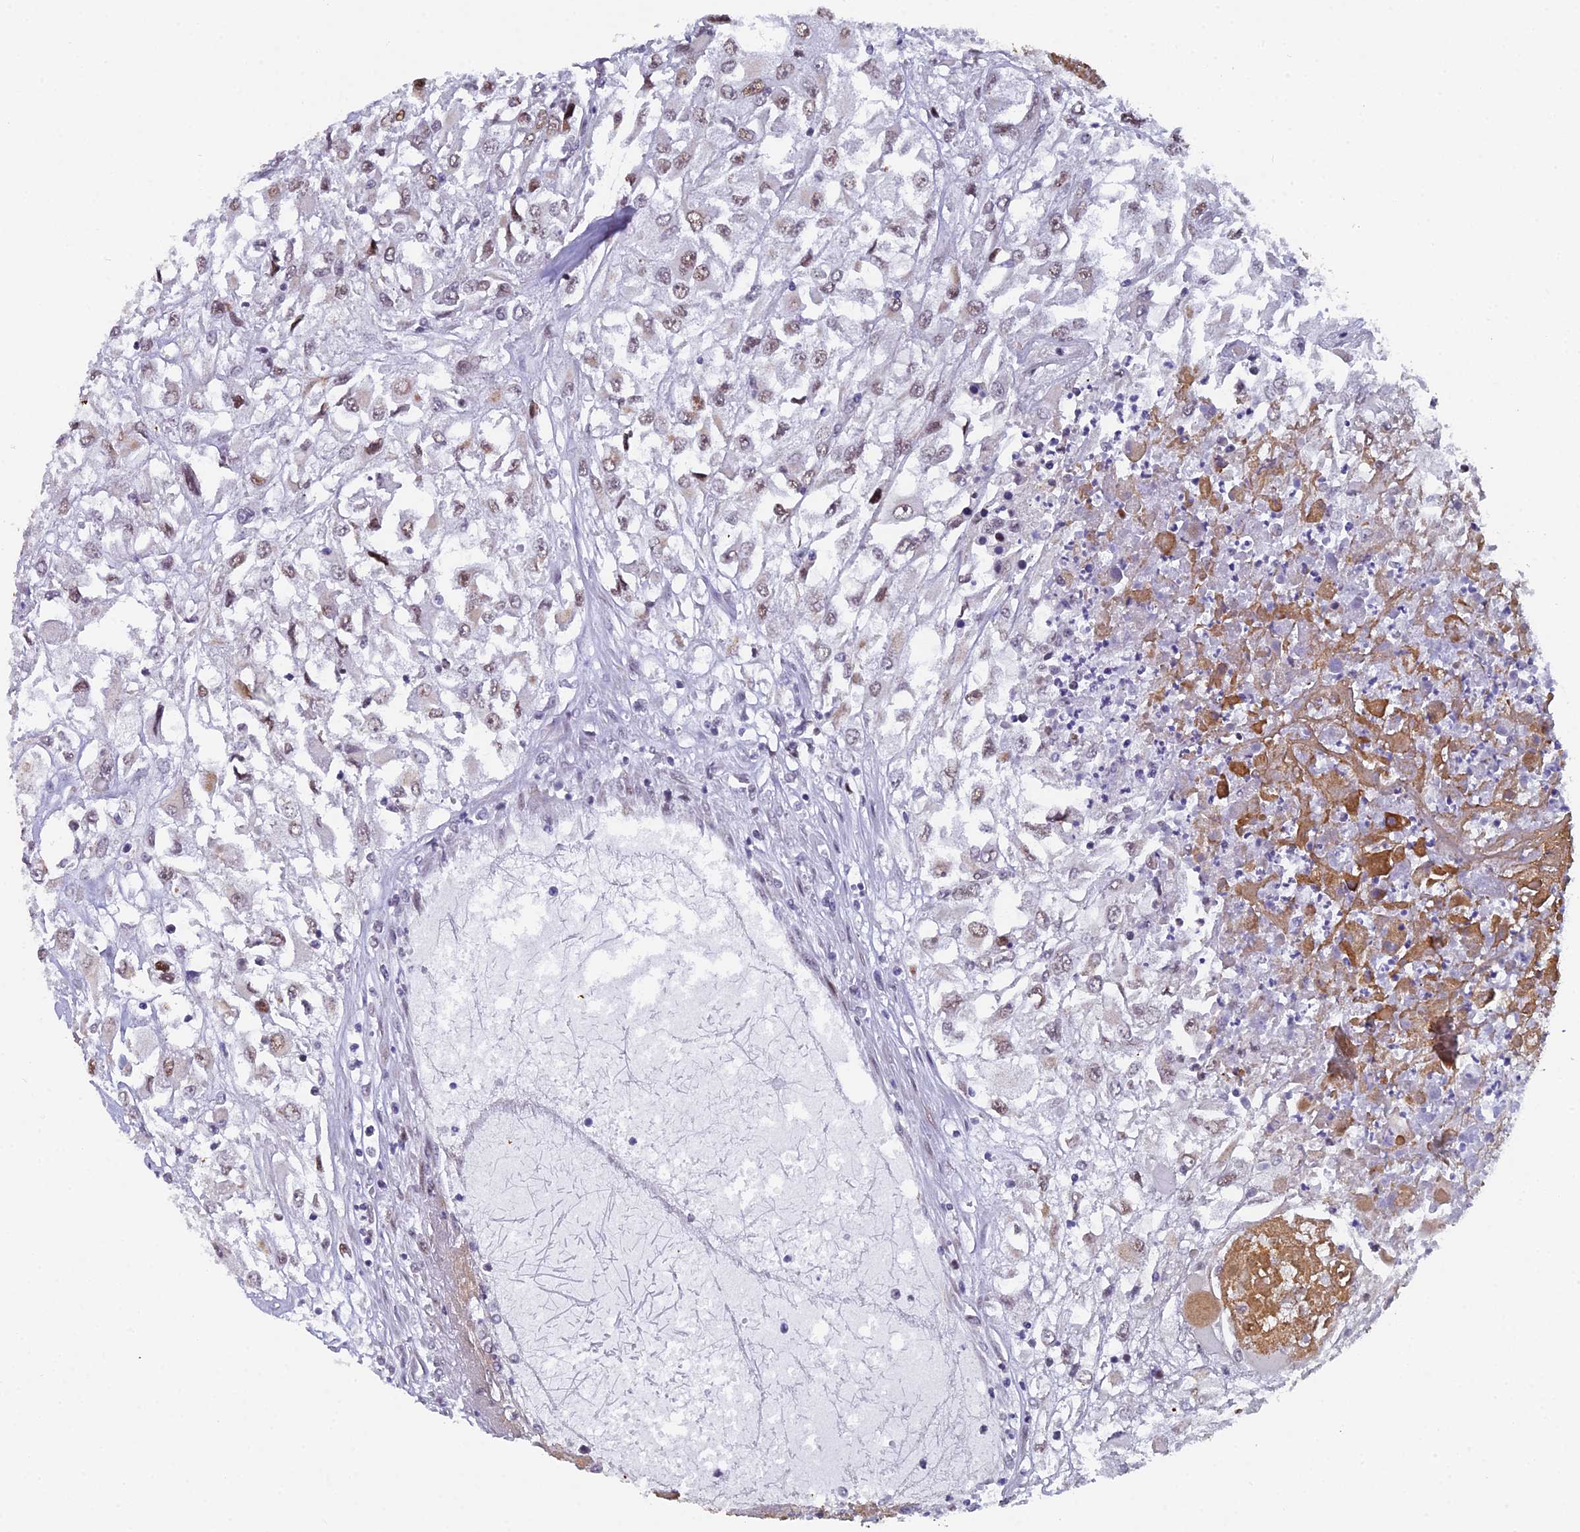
{"staining": {"intensity": "weak", "quantity": "25%-75%", "location": "nuclear"}, "tissue": "renal cancer", "cell_type": "Tumor cells", "image_type": "cancer", "snomed": [{"axis": "morphology", "description": "Adenocarcinoma, NOS"}, {"axis": "topography", "description": "Kidney"}], "caption": "Immunohistochemical staining of human renal cancer (adenocarcinoma) reveals low levels of weak nuclear protein positivity in about 25%-75% of tumor cells.", "gene": "XKR9", "patient": {"sex": "female", "age": 52}}